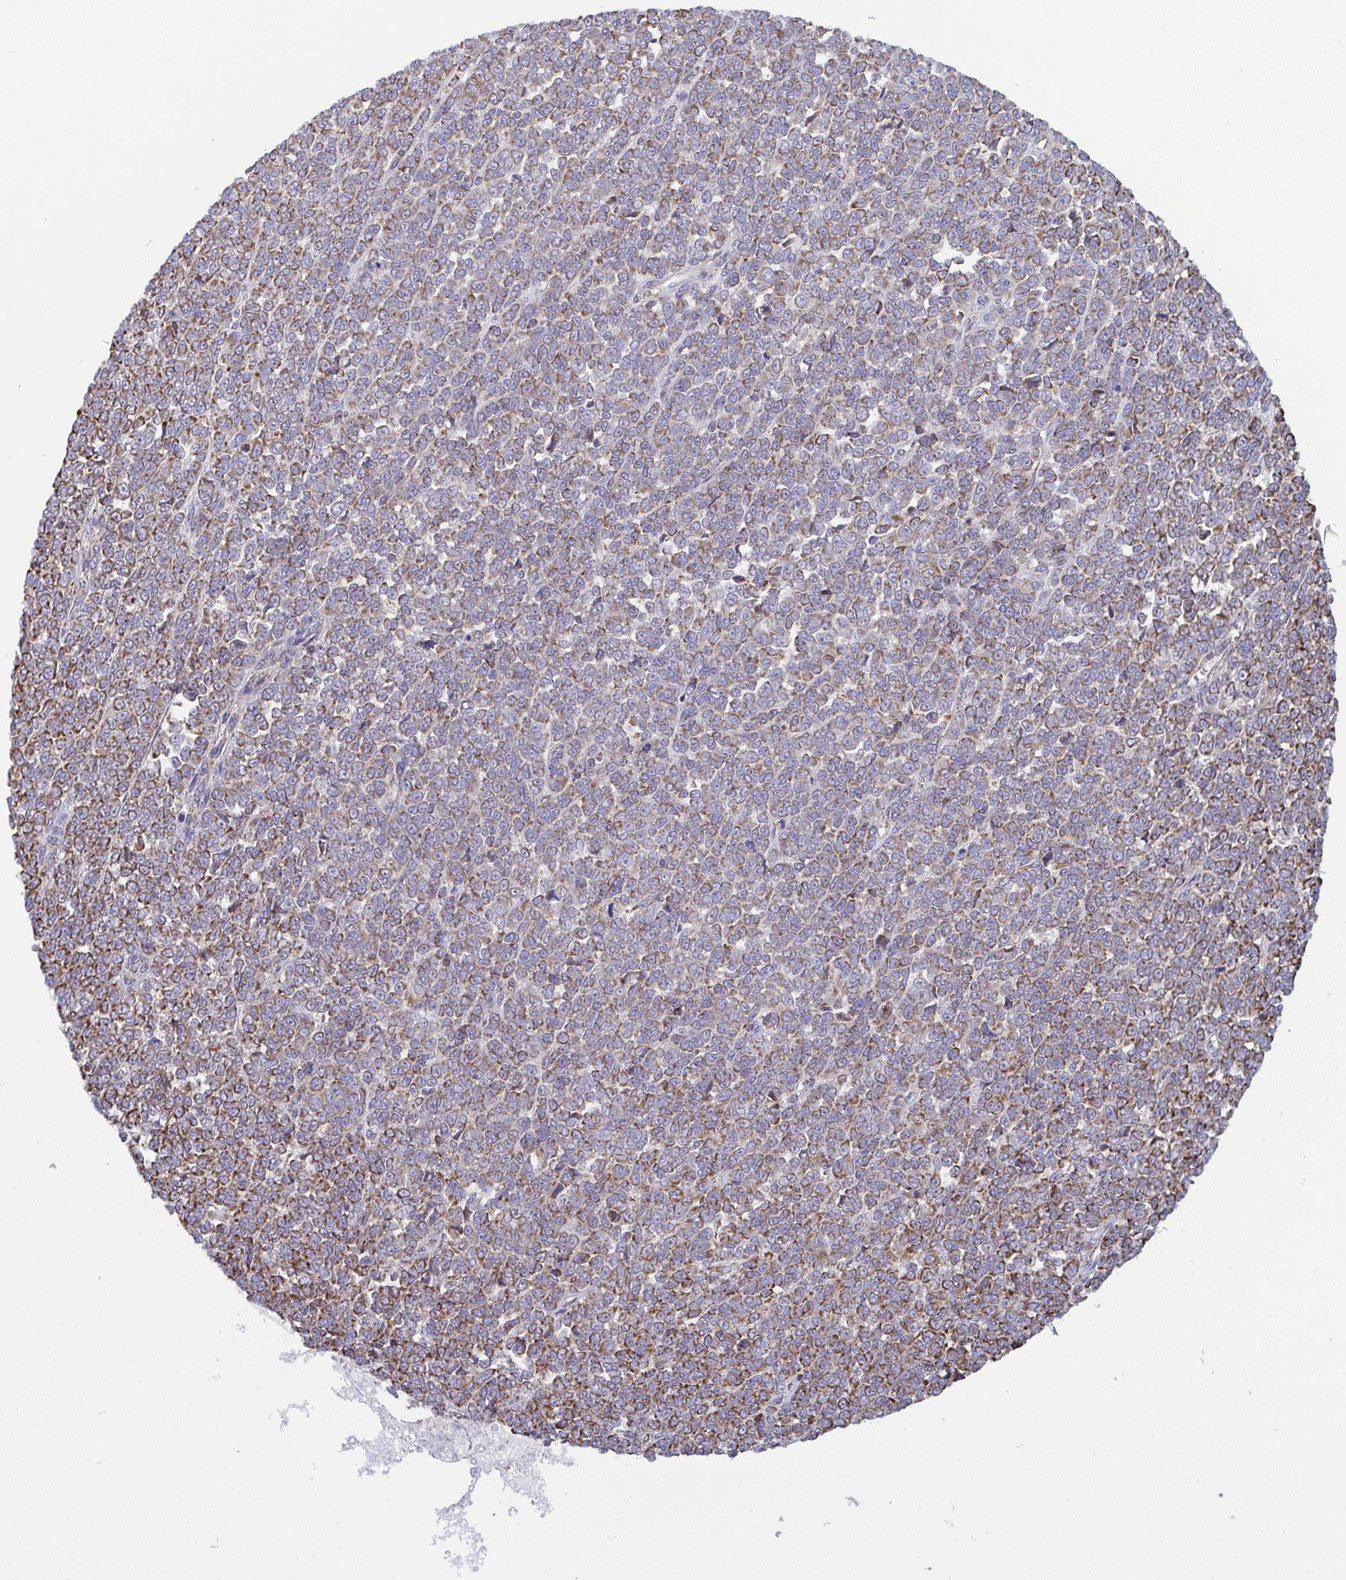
{"staining": {"intensity": "moderate", "quantity": ">75%", "location": "cytoplasmic/membranous"}, "tissue": "melanoma", "cell_type": "Tumor cells", "image_type": "cancer", "snomed": [{"axis": "morphology", "description": "Malignant melanoma, NOS"}, {"axis": "topography", "description": "Skin"}], "caption": "The histopathology image demonstrates immunohistochemical staining of melanoma. There is moderate cytoplasmic/membranous expression is identified in about >75% of tumor cells.", "gene": "CSDE1", "patient": {"sex": "female", "age": 95}}